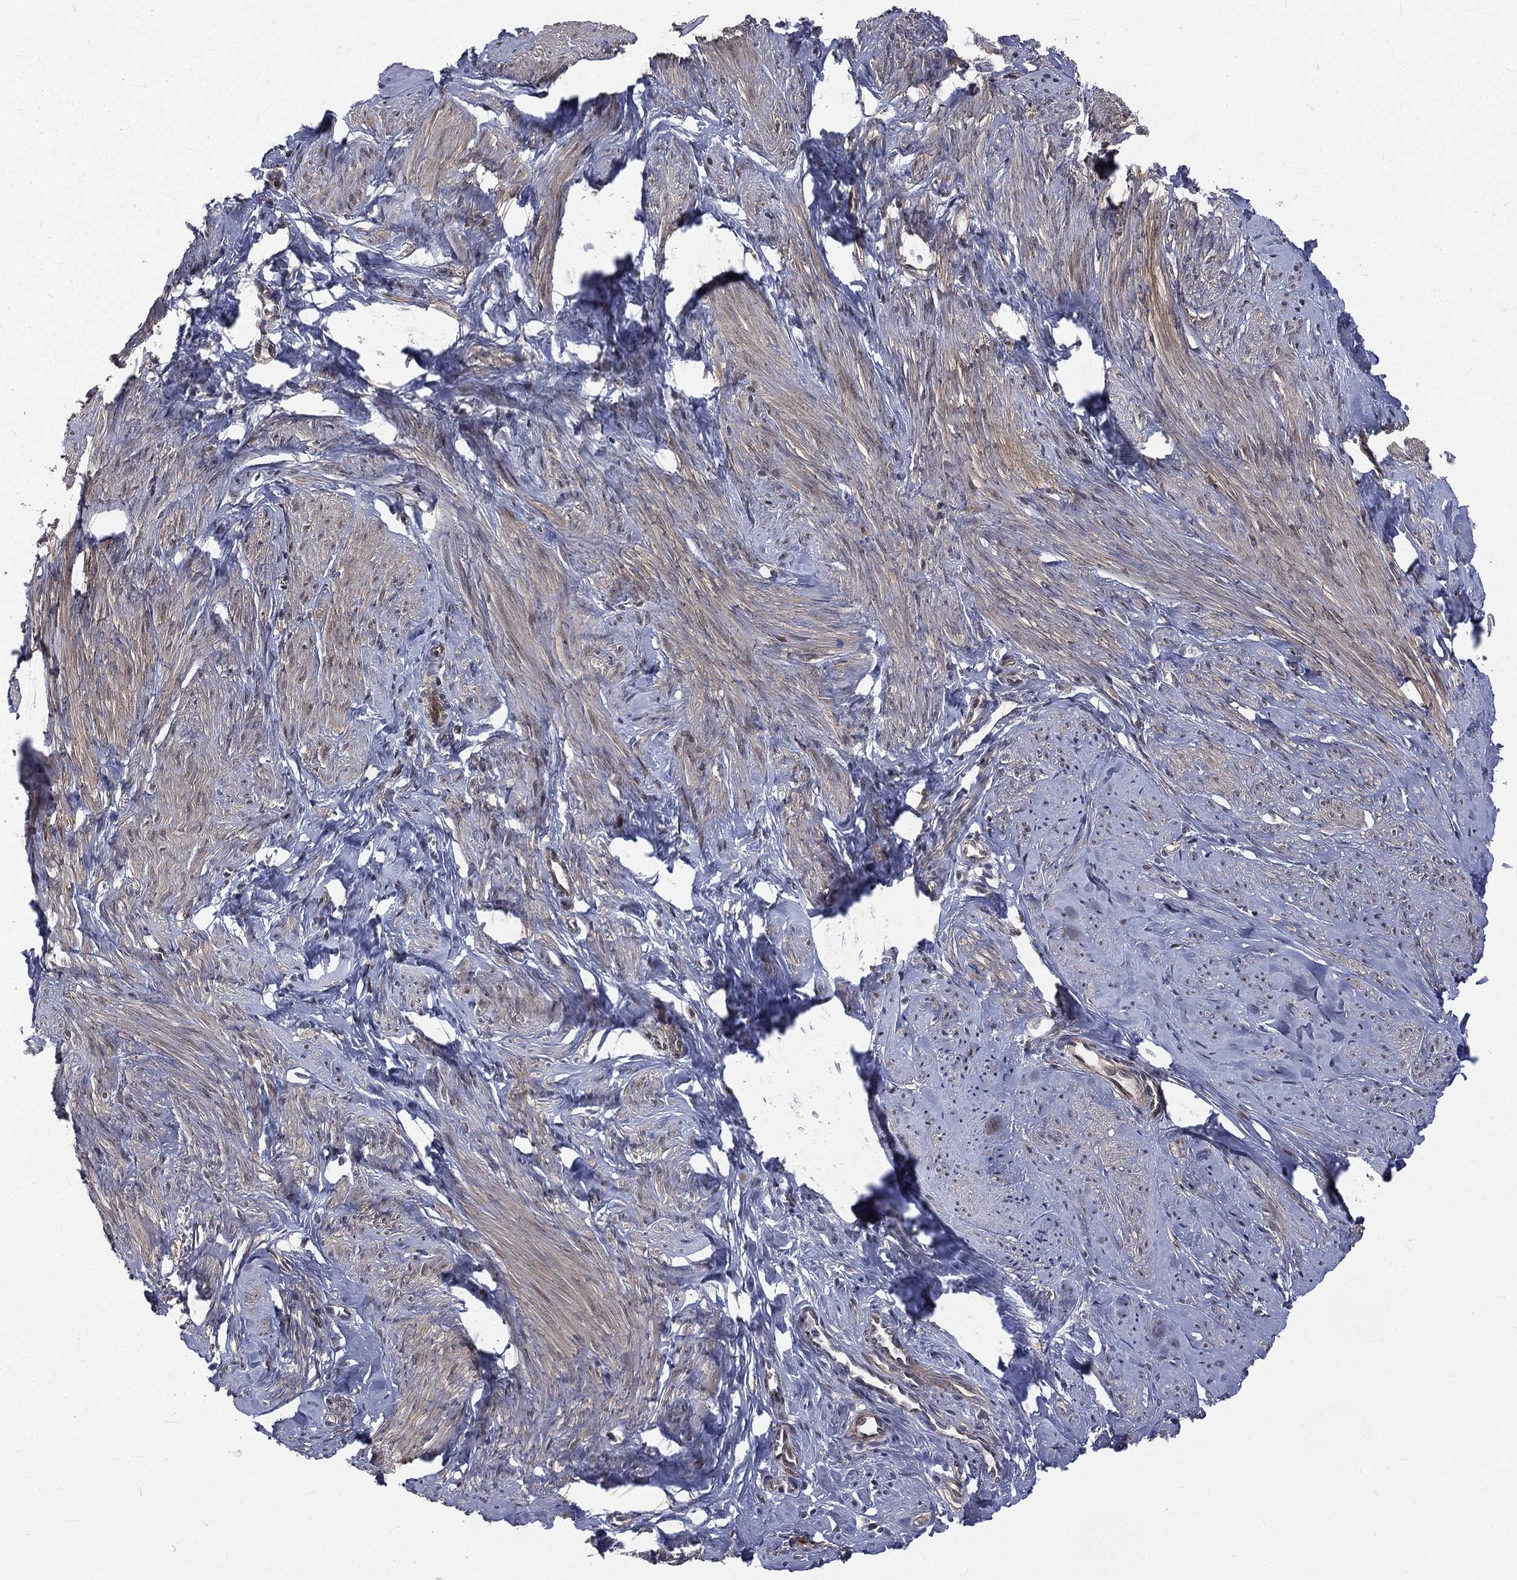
{"staining": {"intensity": "moderate", "quantity": "<25%", "location": "nuclear"}, "tissue": "smooth muscle", "cell_type": "Smooth muscle cells", "image_type": "normal", "snomed": [{"axis": "morphology", "description": "Normal tissue, NOS"}, {"axis": "topography", "description": "Smooth muscle"}], "caption": "Protein analysis of benign smooth muscle exhibits moderate nuclear positivity in about <25% of smooth muscle cells. (DAB (3,3'-diaminobenzidine) IHC, brown staining for protein, blue staining for nuclei).", "gene": "ARL3", "patient": {"sex": "female", "age": 48}}